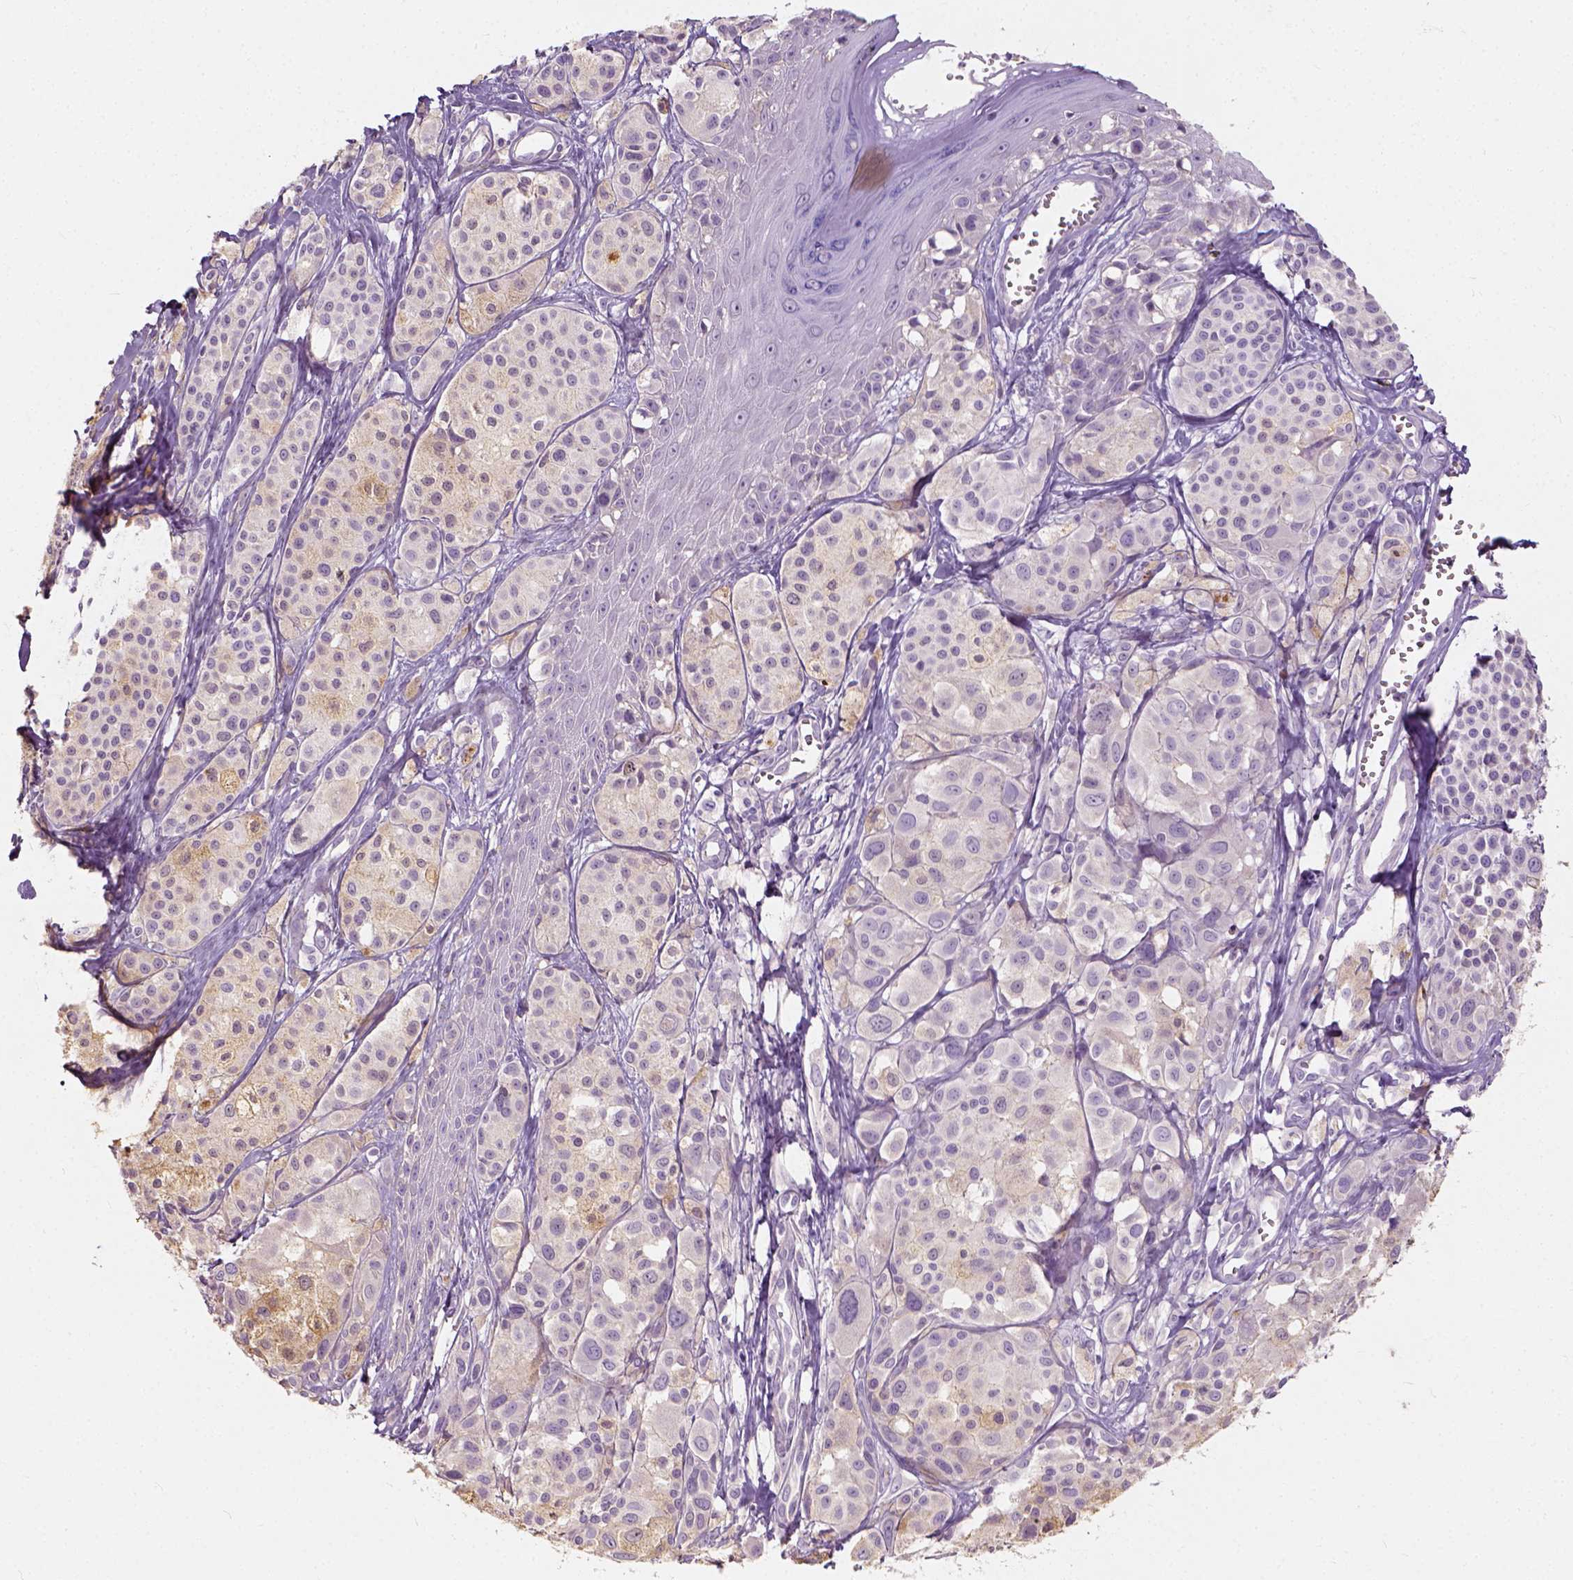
{"staining": {"intensity": "negative", "quantity": "none", "location": "none"}, "tissue": "melanoma", "cell_type": "Tumor cells", "image_type": "cancer", "snomed": [{"axis": "morphology", "description": "Malignant melanoma, NOS"}, {"axis": "topography", "description": "Skin"}], "caption": "IHC image of melanoma stained for a protein (brown), which exhibits no expression in tumor cells.", "gene": "DHCR24", "patient": {"sex": "male", "age": 77}}